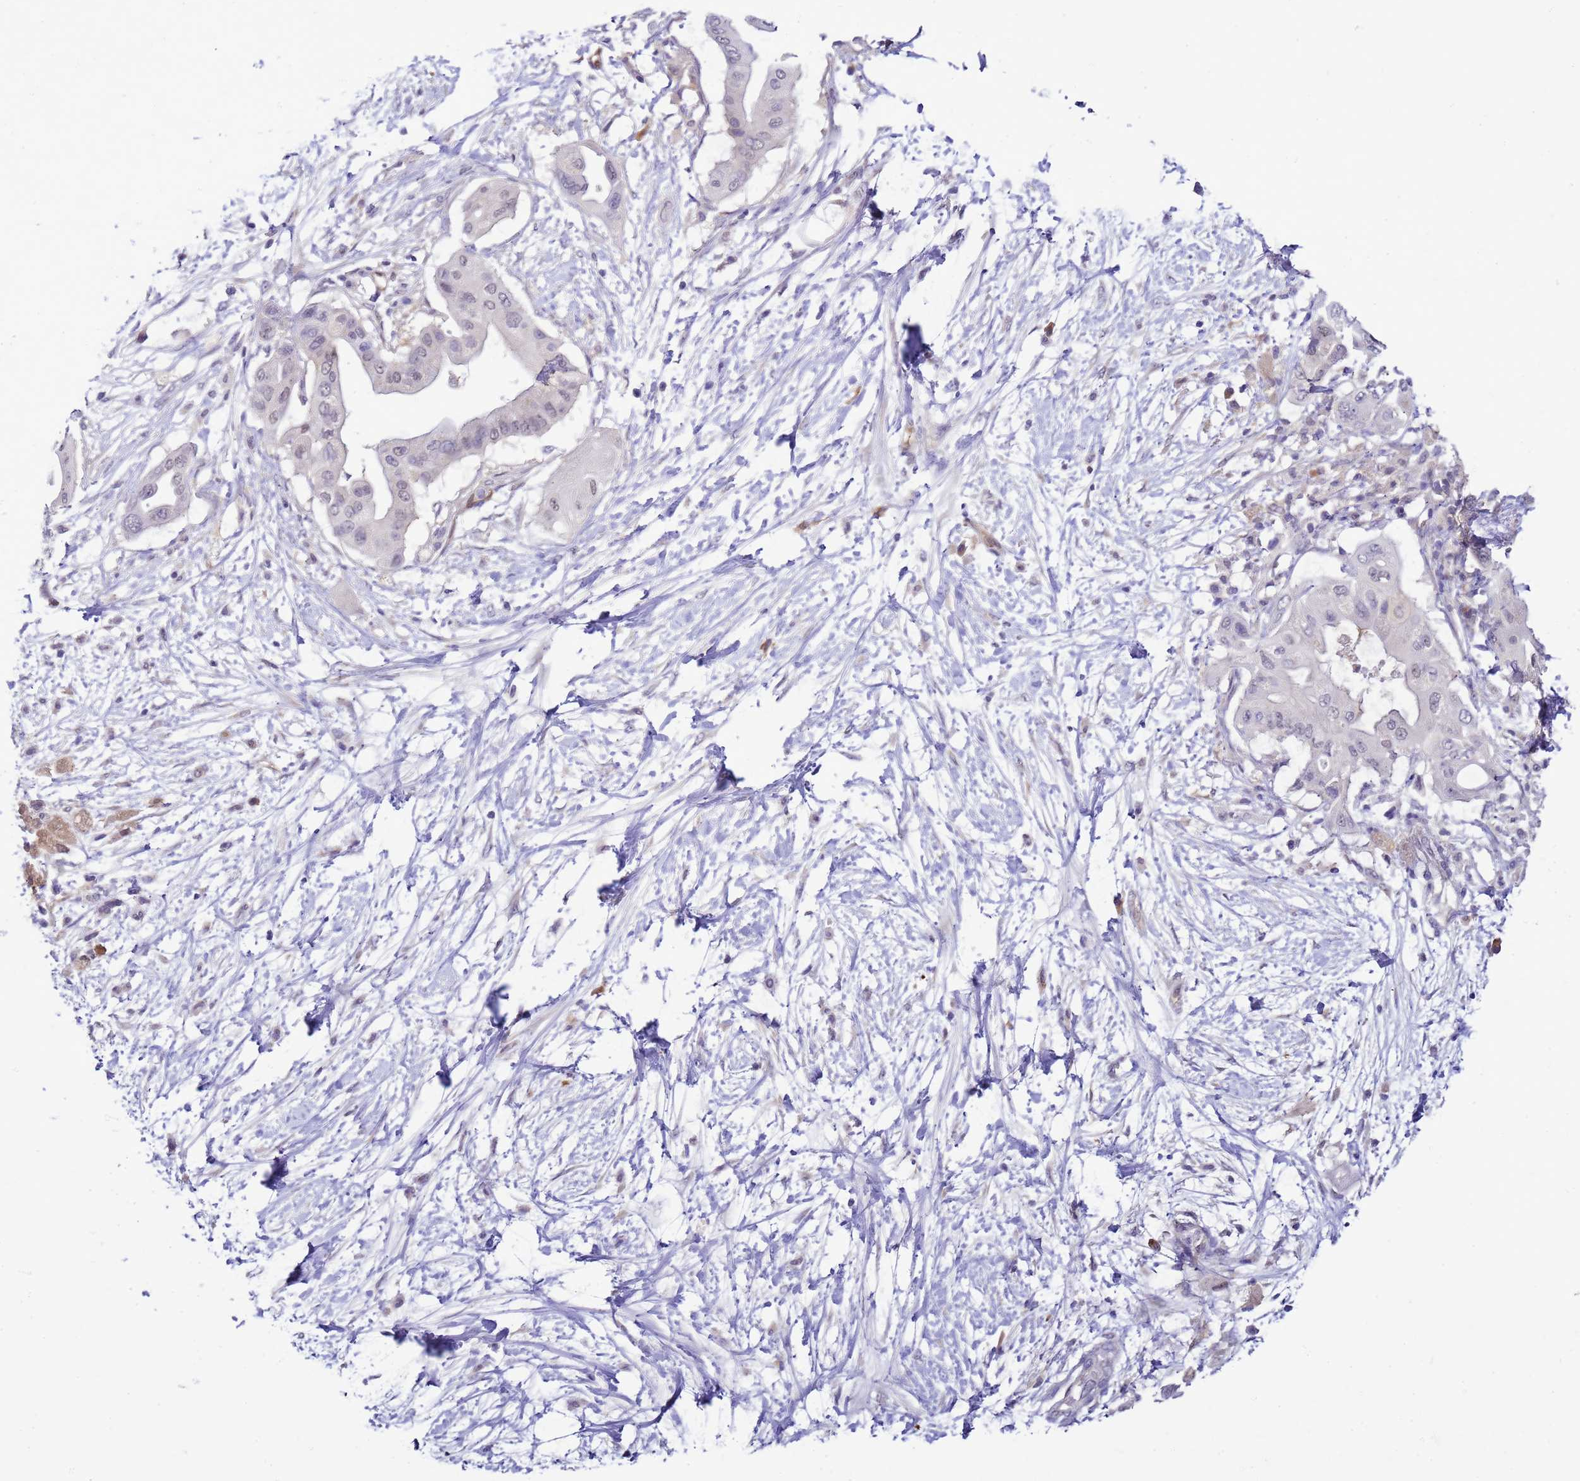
{"staining": {"intensity": "negative", "quantity": "none", "location": "none"}, "tissue": "pancreatic cancer", "cell_type": "Tumor cells", "image_type": "cancer", "snomed": [{"axis": "morphology", "description": "Adenocarcinoma, NOS"}, {"axis": "topography", "description": "Pancreas"}], "caption": "Pancreatic cancer (adenocarcinoma) stained for a protein using immunohistochemistry reveals no expression tumor cells.", "gene": "DDI2", "patient": {"sex": "male", "age": 68}}